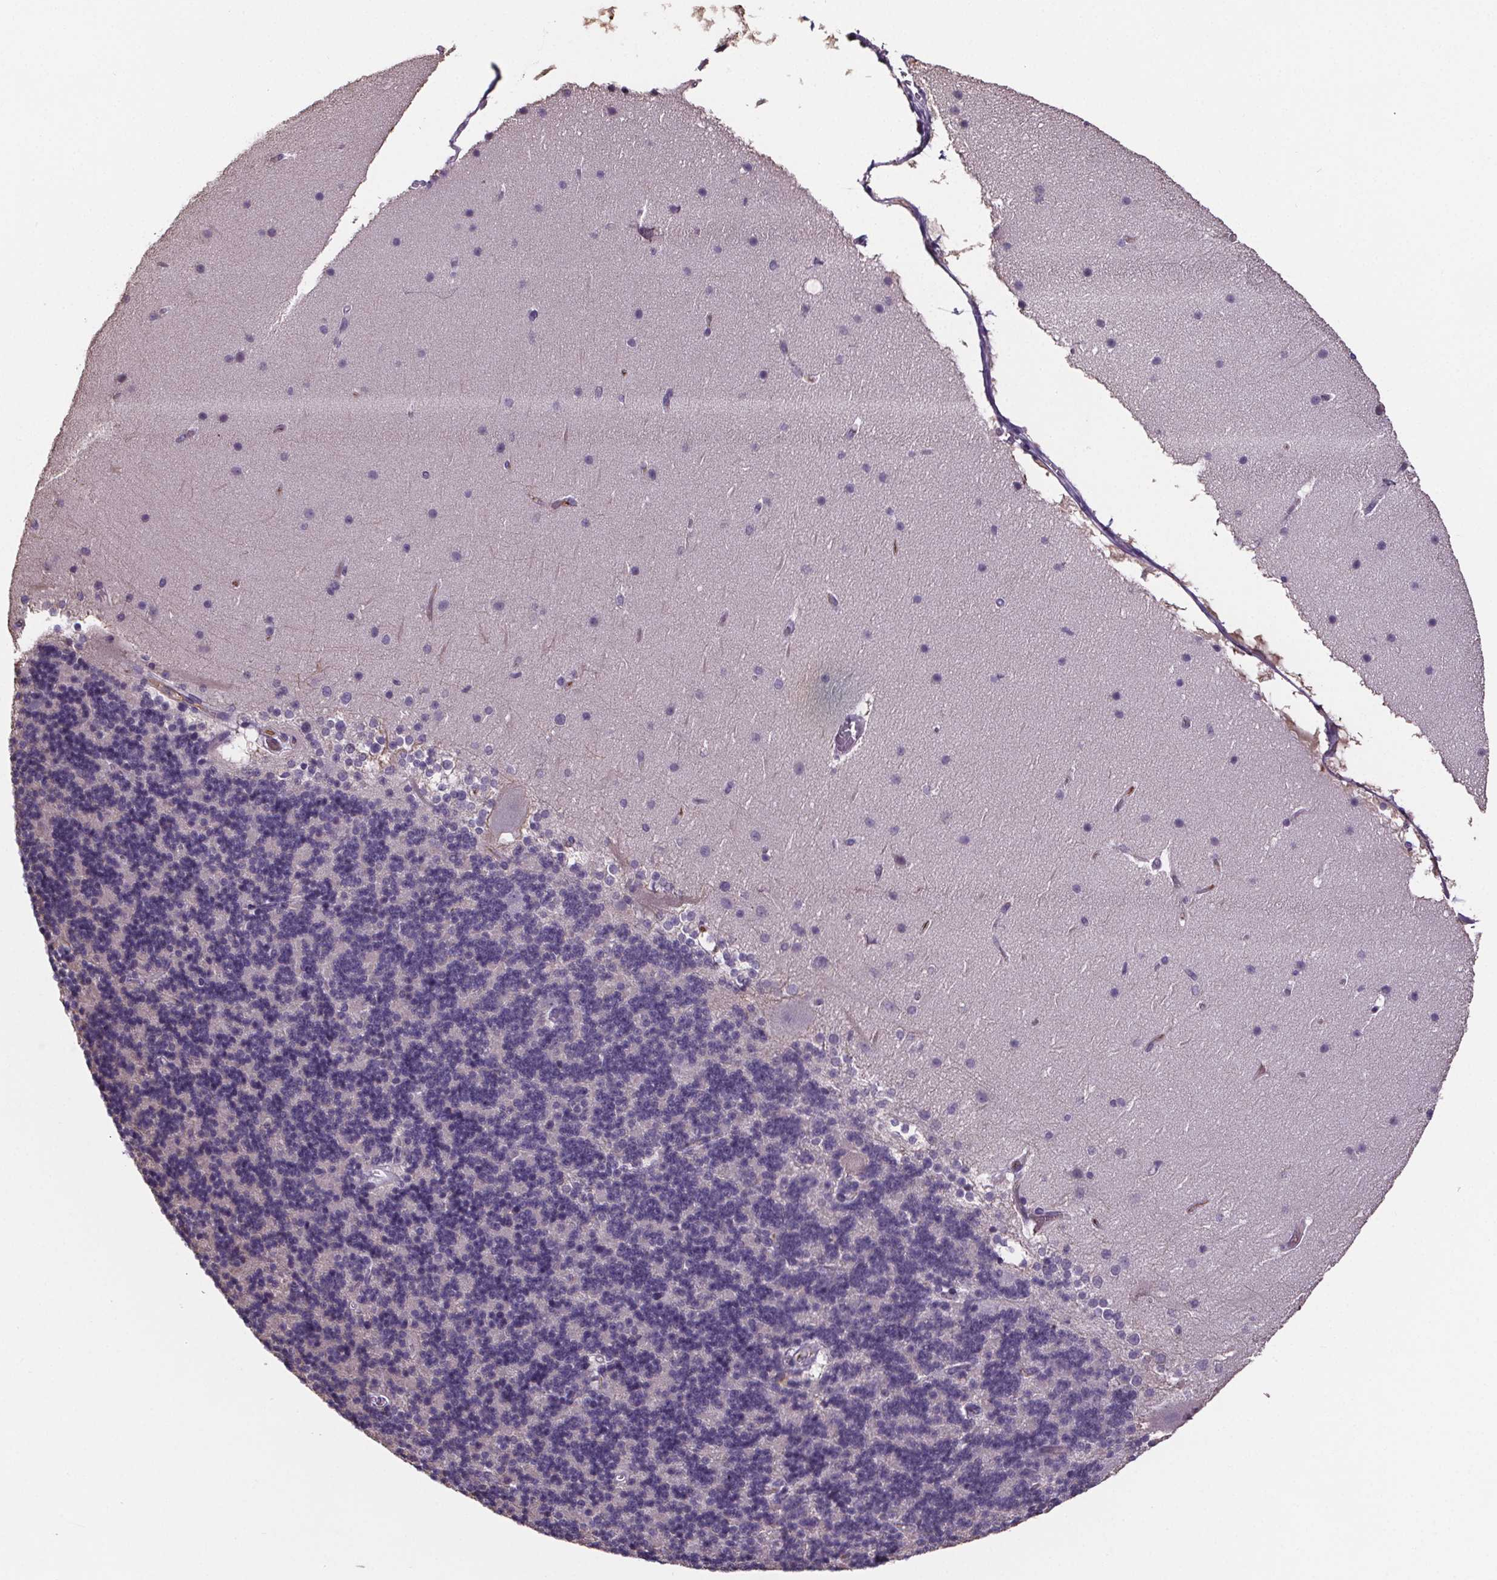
{"staining": {"intensity": "negative", "quantity": "none", "location": "none"}, "tissue": "cerebellum", "cell_type": "Cells in granular layer", "image_type": "normal", "snomed": [{"axis": "morphology", "description": "Normal tissue, NOS"}, {"axis": "topography", "description": "Cerebellum"}], "caption": "Cells in granular layer show no significant protein expression in normal cerebellum. (Brightfield microscopy of DAB (3,3'-diaminobenzidine) immunohistochemistry at high magnification).", "gene": "CUBN", "patient": {"sex": "female", "age": 19}}